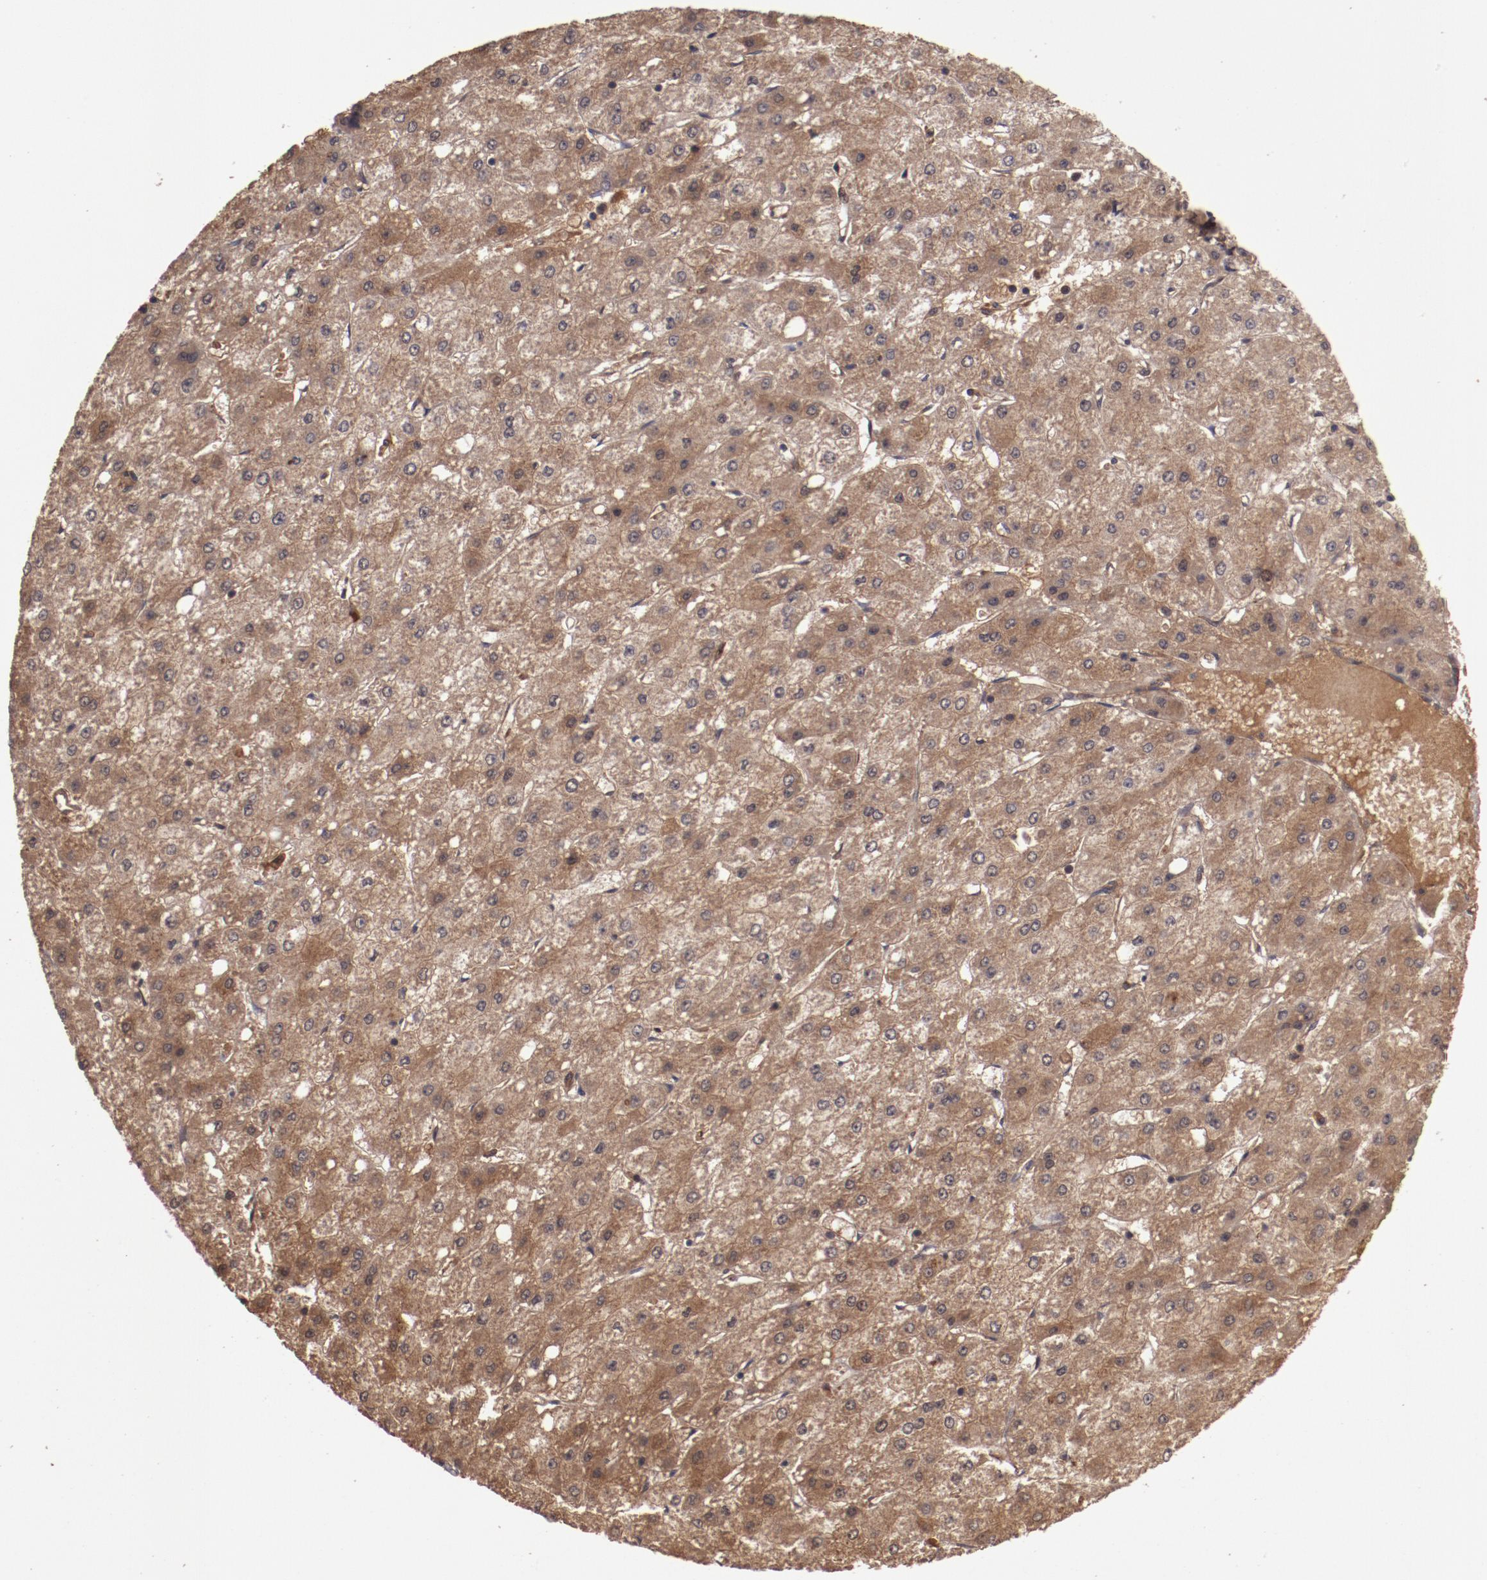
{"staining": {"intensity": "moderate", "quantity": ">75%", "location": "cytoplasmic/membranous"}, "tissue": "liver cancer", "cell_type": "Tumor cells", "image_type": "cancer", "snomed": [{"axis": "morphology", "description": "Carcinoma, Hepatocellular, NOS"}, {"axis": "topography", "description": "Liver"}], "caption": "An immunohistochemistry image of neoplastic tissue is shown. Protein staining in brown labels moderate cytoplasmic/membranous positivity in hepatocellular carcinoma (liver) within tumor cells.", "gene": "TXNDC16", "patient": {"sex": "female", "age": 52}}